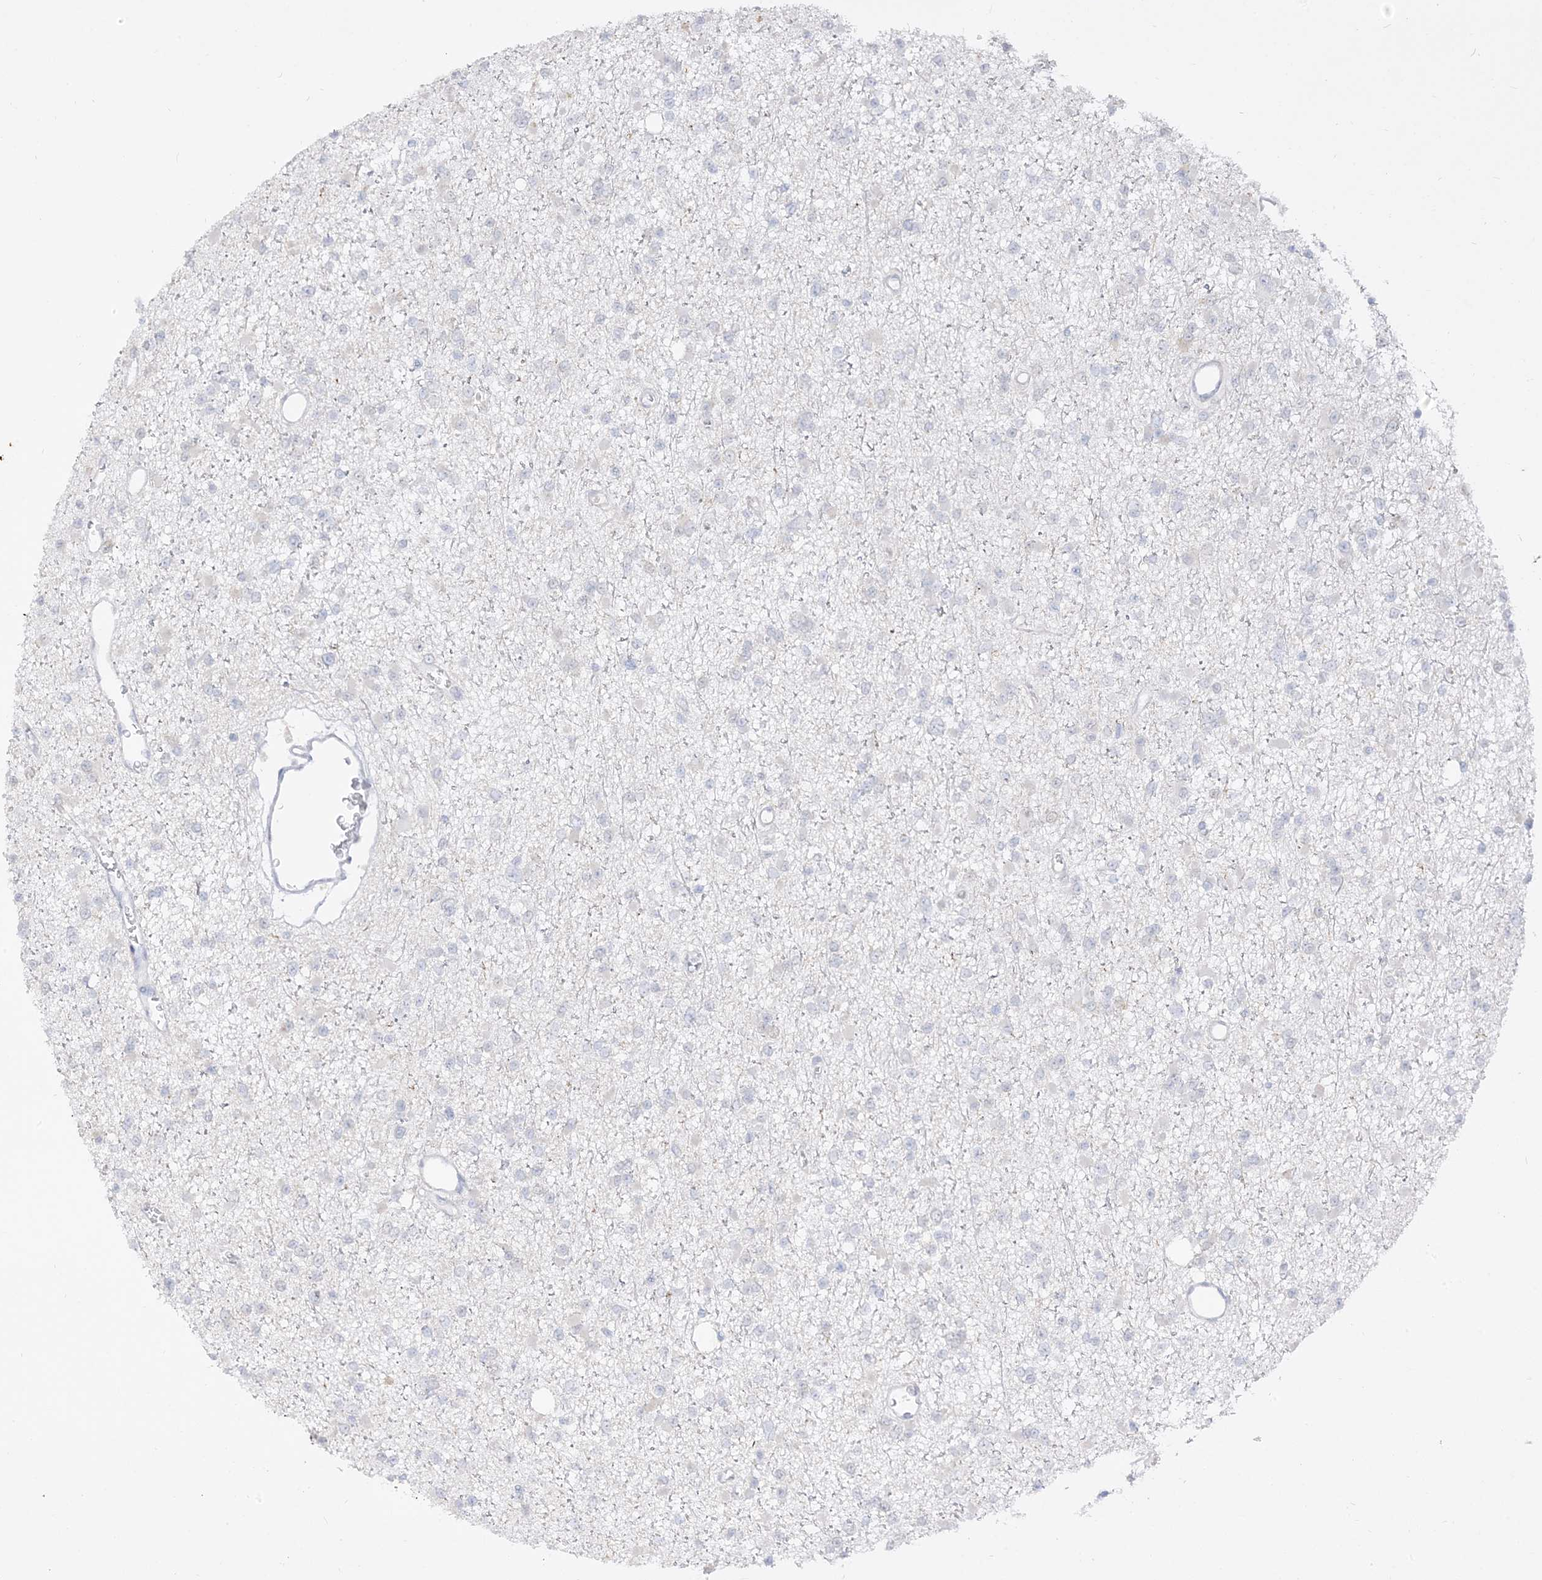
{"staining": {"intensity": "negative", "quantity": "none", "location": "none"}, "tissue": "glioma", "cell_type": "Tumor cells", "image_type": "cancer", "snomed": [{"axis": "morphology", "description": "Glioma, malignant, Low grade"}, {"axis": "topography", "description": "Brain"}], "caption": "This image is of malignant low-grade glioma stained with immunohistochemistry (IHC) to label a protein in brown with the nuclei are counter-stained blue. There is no expression in tumor cells.", "gene": "LOXL3", "patient": {"sex": "female", "age": 22}}